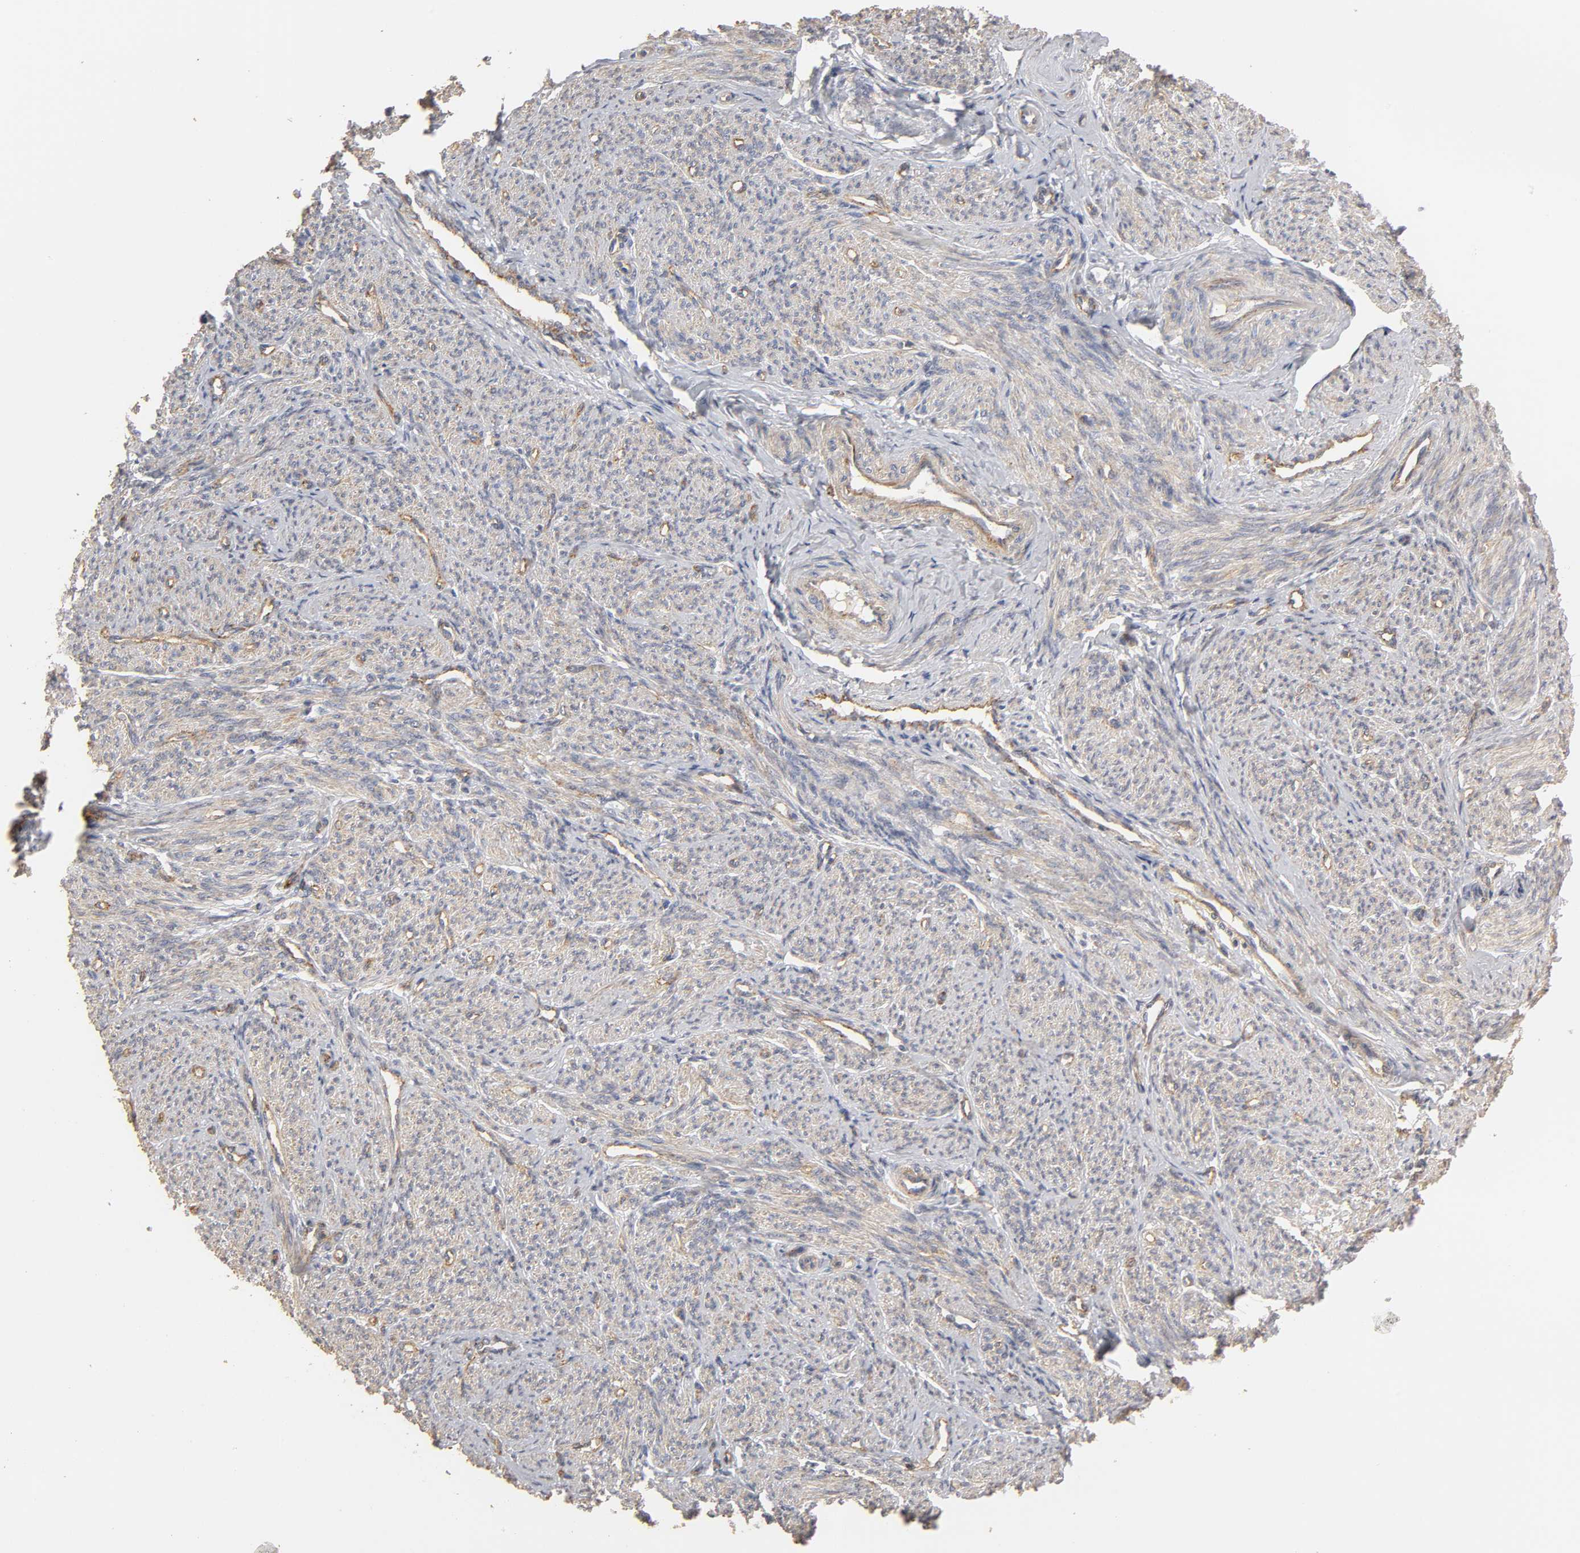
{"staining": {"intensity": "moderate", "quantity": ">75%", "location": "cytoplasmic/membranous"}, "tissue": "smooth muscle", "cell_type": "Smooth muscle cells", "image_type": "normal", "snomed": [{"axis": "morphology", "description": "Normal tissue, NOS"}, {"axis": "topography", "description": "Smooth muscle"}], "caption": "A photomicrograph showing moderate cytoplasmic/membranous expression in about >75% of smooth muscle cells in unremarkable smooth muscle, as visualized by brown immunohistochemical staining.", "gene": "SH3GLB1", "patient": {"sex": "female", "age": 65}}